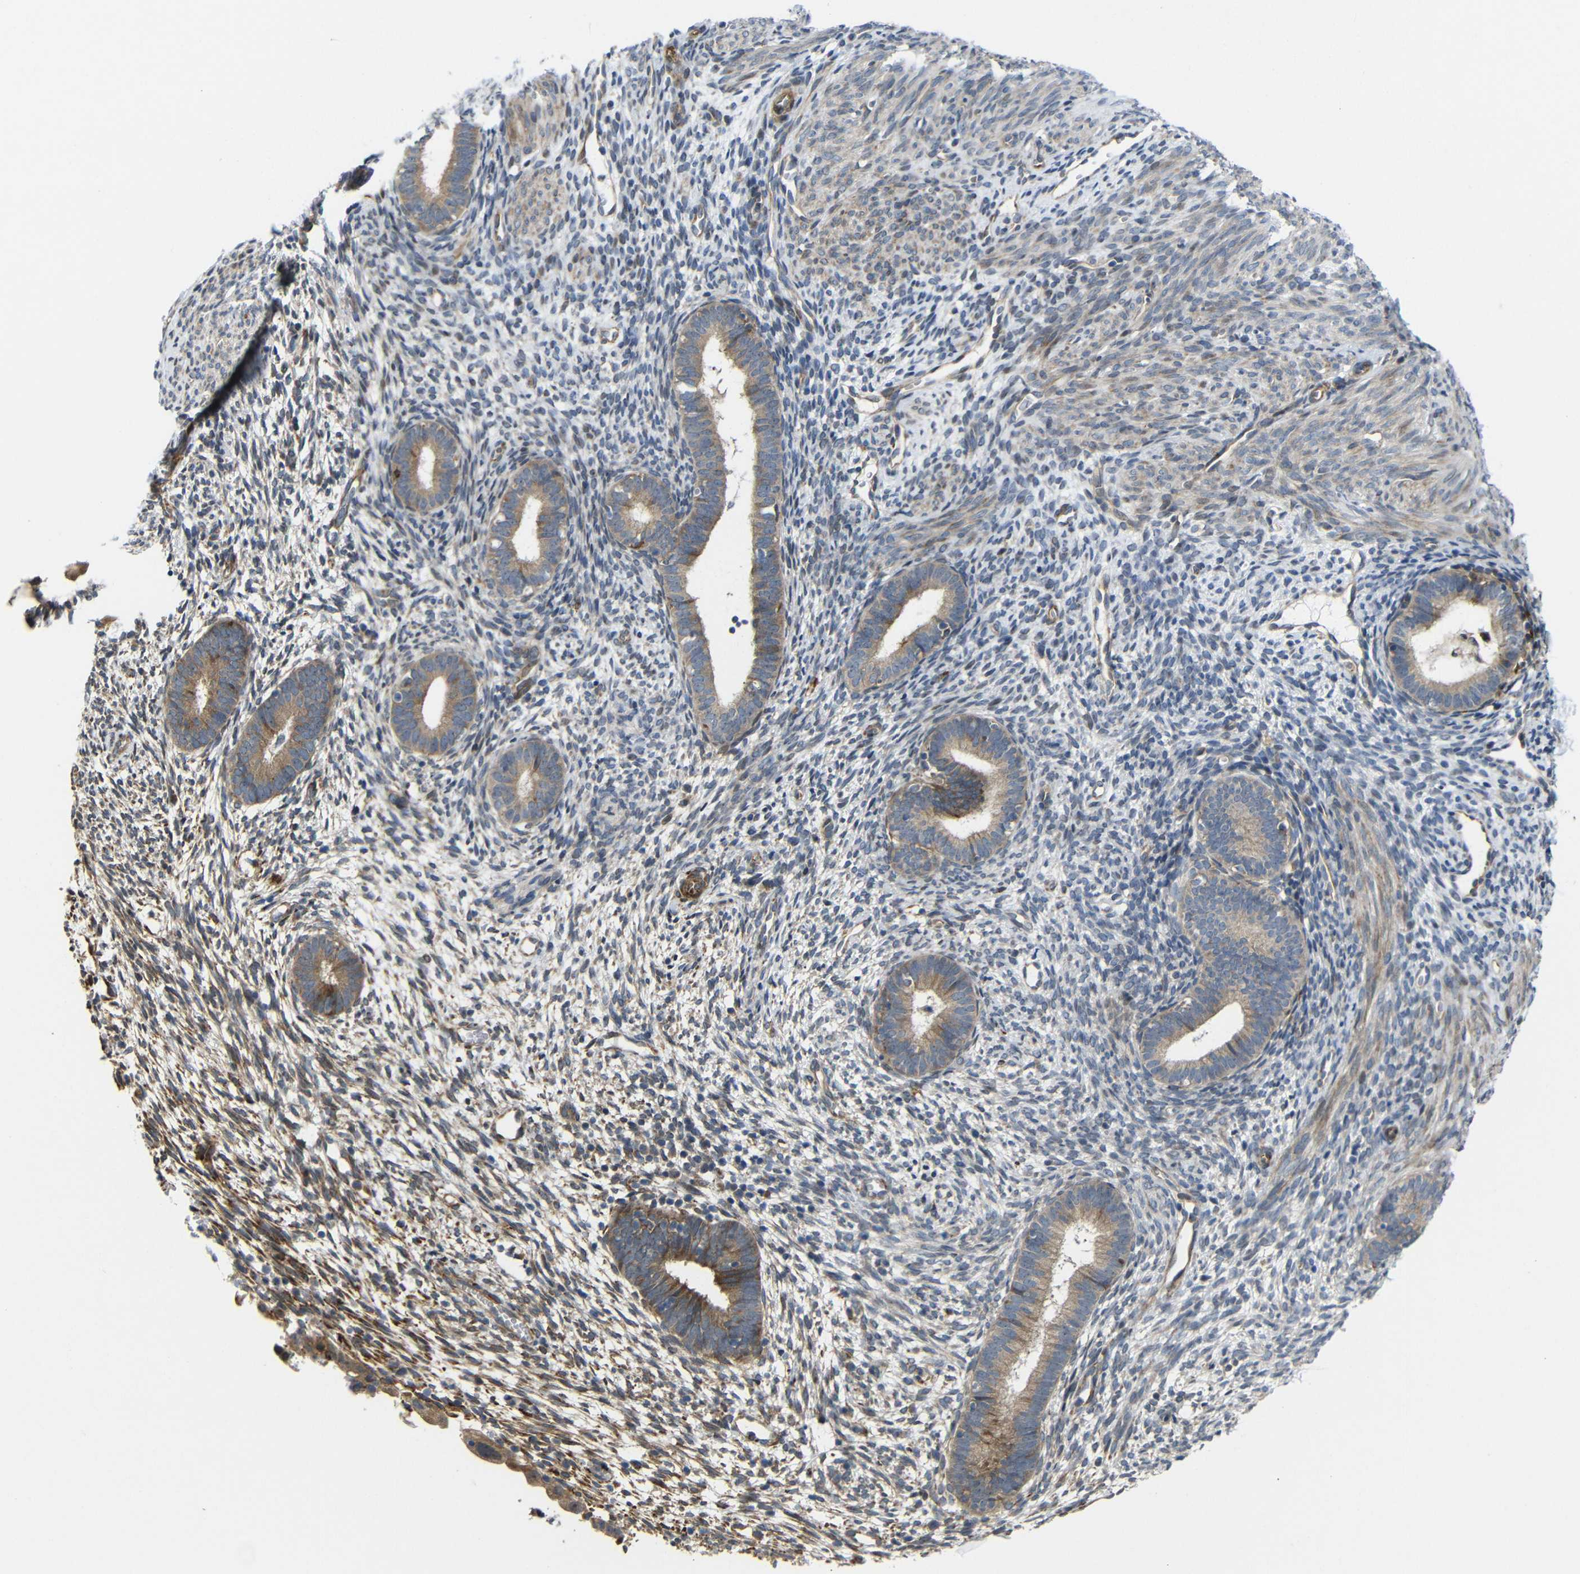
{"staining": {"intensity": "negative", "quantity": "none", "location": "none"}, "tissue": "endometrium", "cell_type": "Cells in endometrial stroma", "image_type": "normal", "snomed": [{"axis": "morphology", "description": "Normal tissue, NOS"}, {"axis": "morphology", "description": "Adenocarcinoma, NOS"}, {"axis": "topography", "description": "Endometrium"}, {"axis": "topography", "description": "Ovary"}], "caption": "This is an immunohistochemistry histopathology image of benign human endometrium. There is no staining in cells in endometrial stroma.", "gene": "P3H2", "patient": {"sex": "female", "age": 68}}